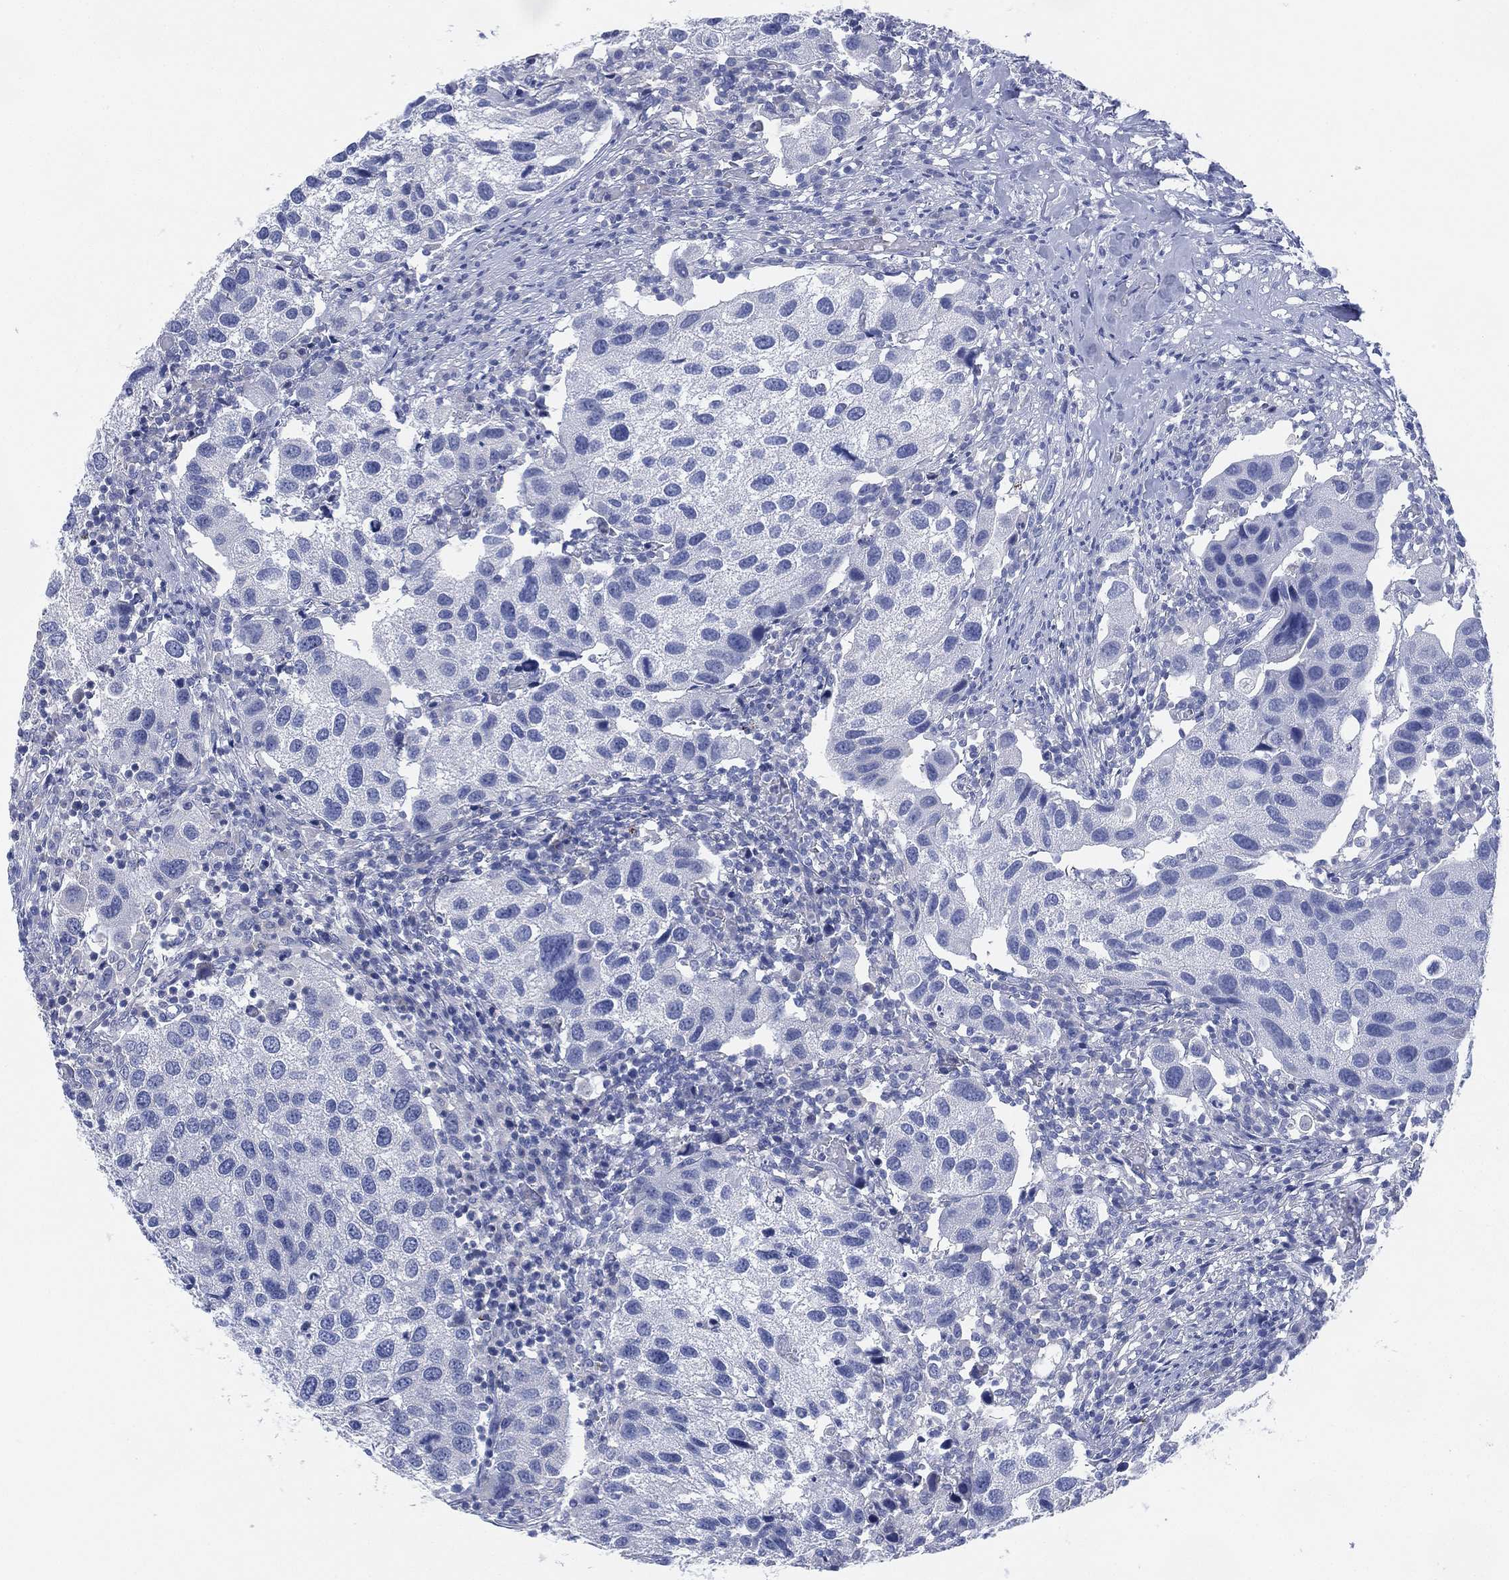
{"staining": {"intensity": "negative", "quantity": "none", "location": "none"}, "tissue": "urothelial cancer", "cell_type": "Tumor cells", "image_type": "cancer", "snomed": [{"axis": "morphology", "description": "Urothelial carcinoma, High grade"}, {"axis": "topography", "description": "Urinary bladder"}], "caption": "IHC of human urothelial cancer reveals no expression in tumor cells. (Stains: DAB immunohistochemistry with hematoxylin counter stain, Microscopy: brightfield microscopy at high magnification).", "gene": "ADAD2", "patient": {"sex": "male", "age": 79}}